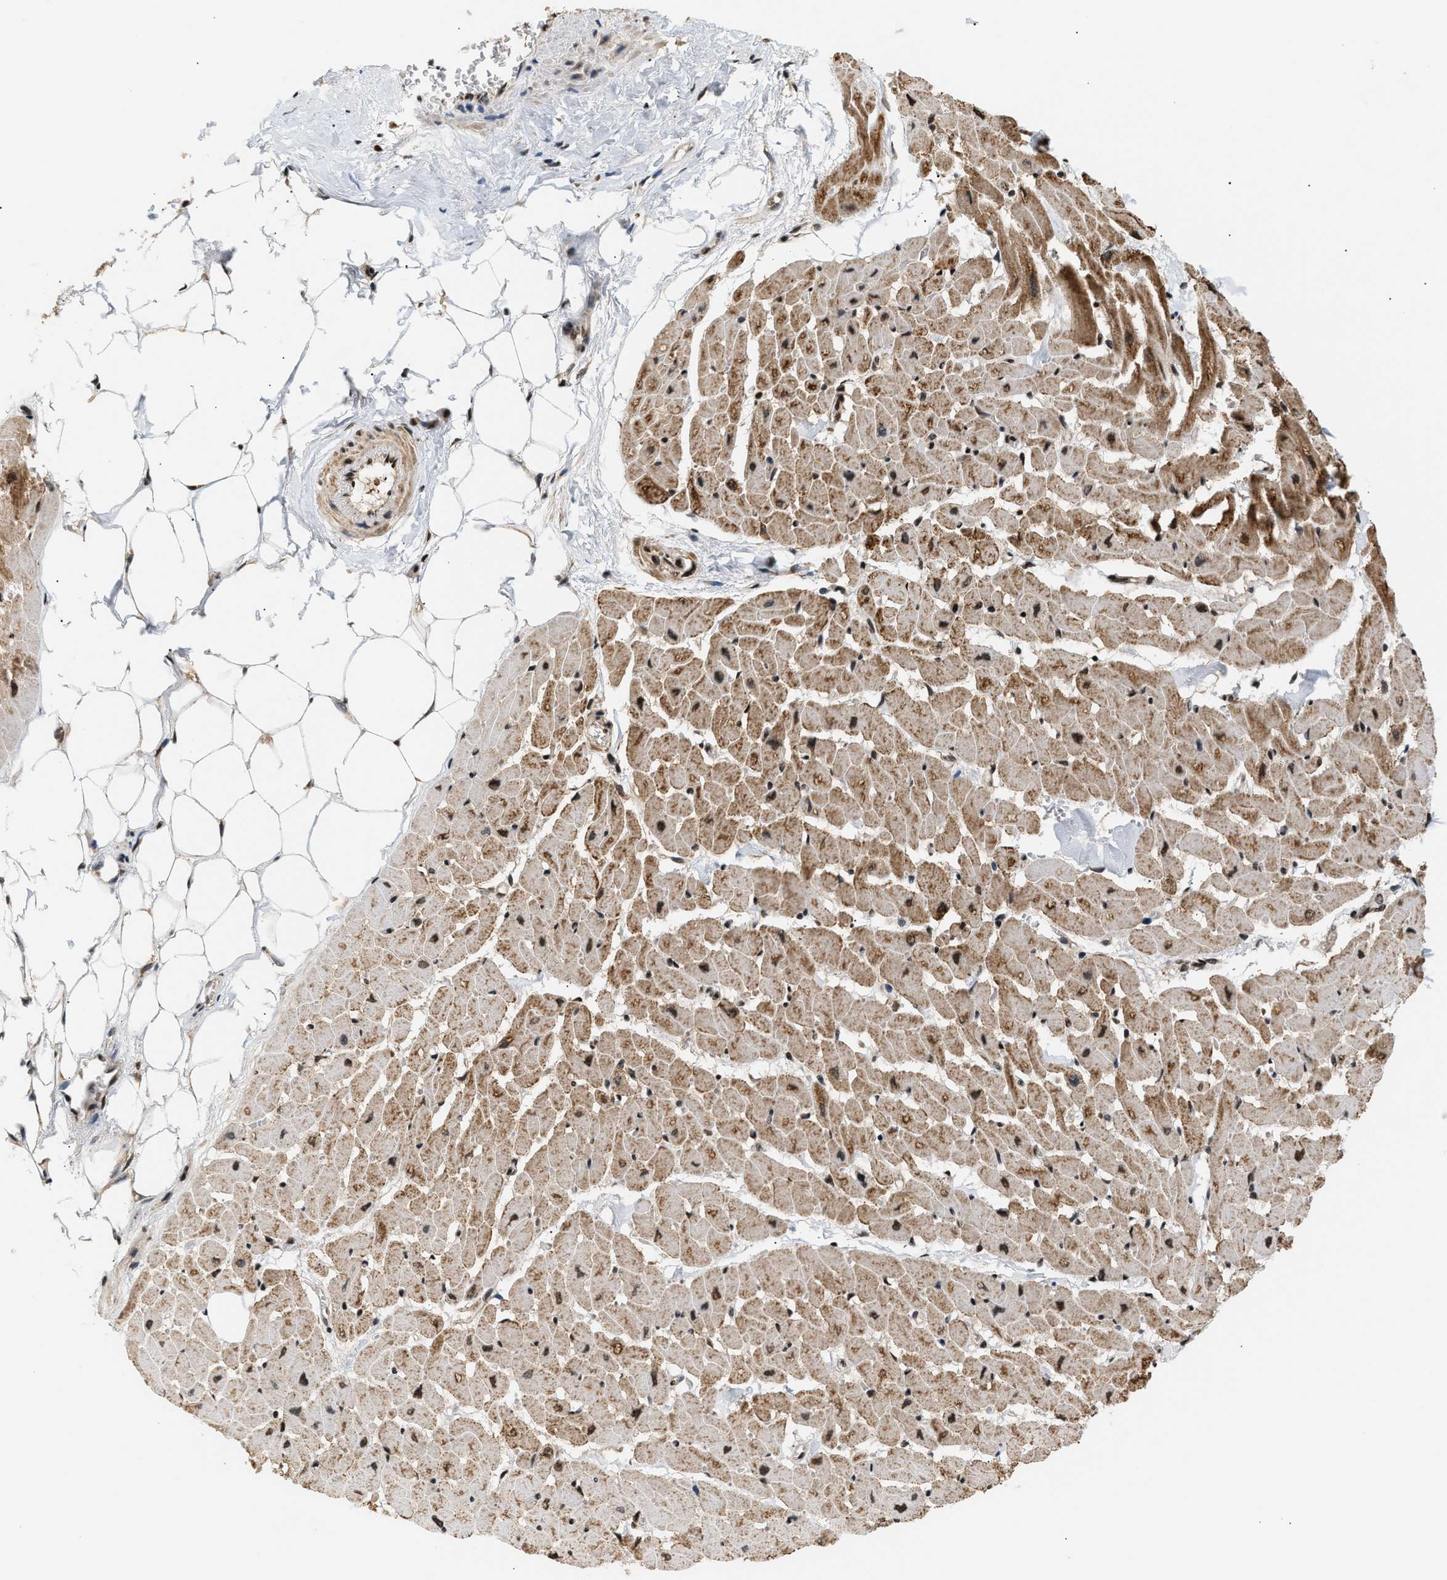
{"staining": {"intensity": "moderate", "quantity": ">75%", "location": "cytoplasmic/membranous"}, "tissue": "heart muscle", "cell_type": "Cardiomyocytes", "image_type": "normal", "snomed": [{"axis": "morphology", "description": "Normal tissue, NOS"}, {"axis": "topography", "description": "Heart"}], "caption": "Moderate cytoplasmic/membranous protein staining is present in about >75% of cardiomyocytes in heart muscle. The staining was performed using DAB (3,3'-diaminobenzidine), with brown indicating positive protein expression. Nuclei are stained blue with hematoxylin.", "gene": "RBM5", "patient": {"sex": "female", "age": 19}}